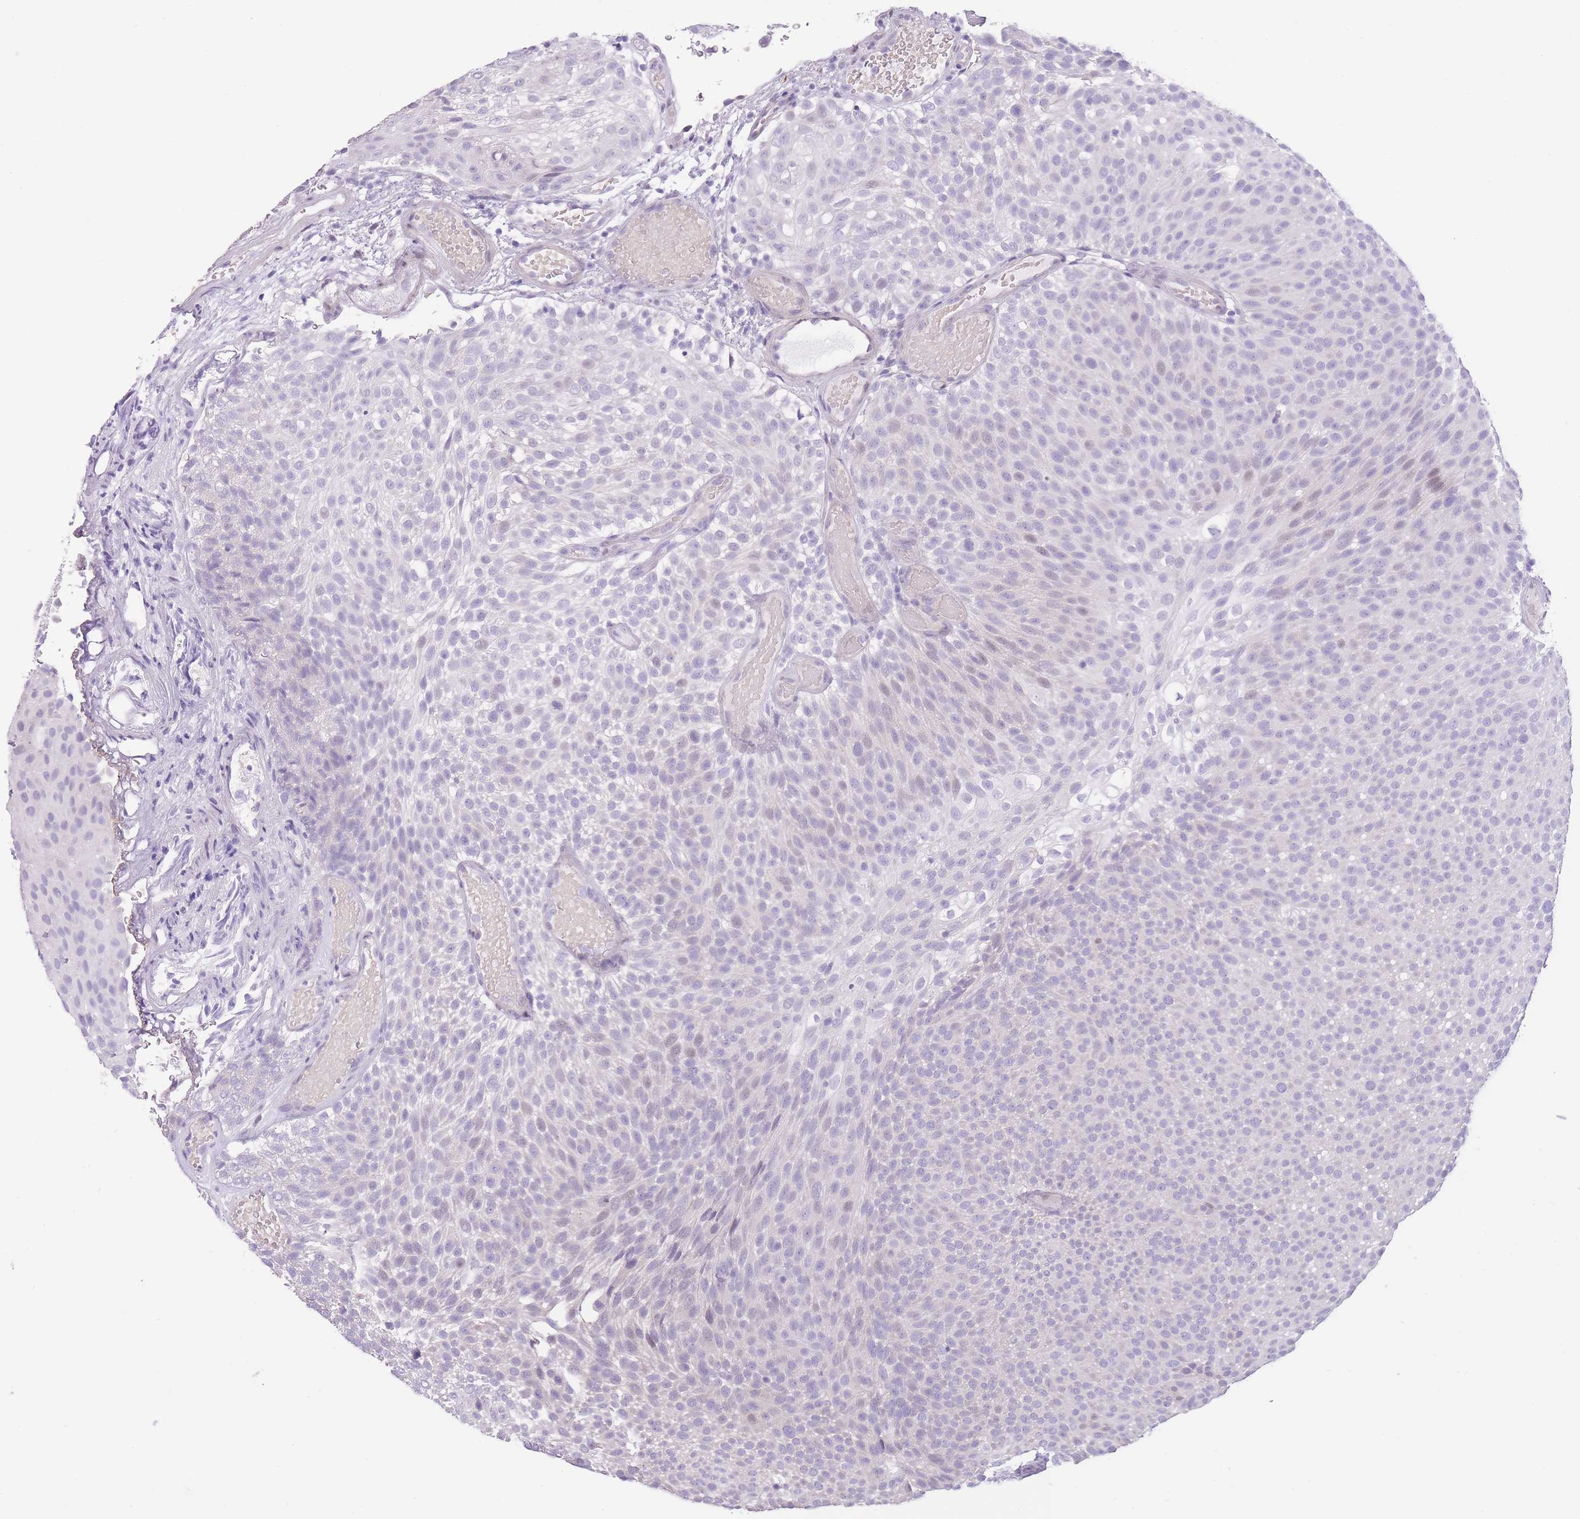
{"staining": {"intensity": "negative", "quantity": "none", "location": "none"}, "tissue": "urothelial cancer", "cell_type": "Tumor cells", "image_type": "cancer", "snomed": [{"axis": "morphology", "description": "Urothelial carcinoma, Low grade"}, {"axis": "topography", "description": "Urinary bladder"}], "caption": "IHC of human low-grade urothelial carcinoma exhibits no staining in tumor cells. (Stains: DAB (3,3'-diaminobenzidine) IHC with hematoxylin counter stain, Microscopy: brightfield microscopy at high magnification).", "gene": "WDR70", "patient": {"sex": "male", "age": 78}}